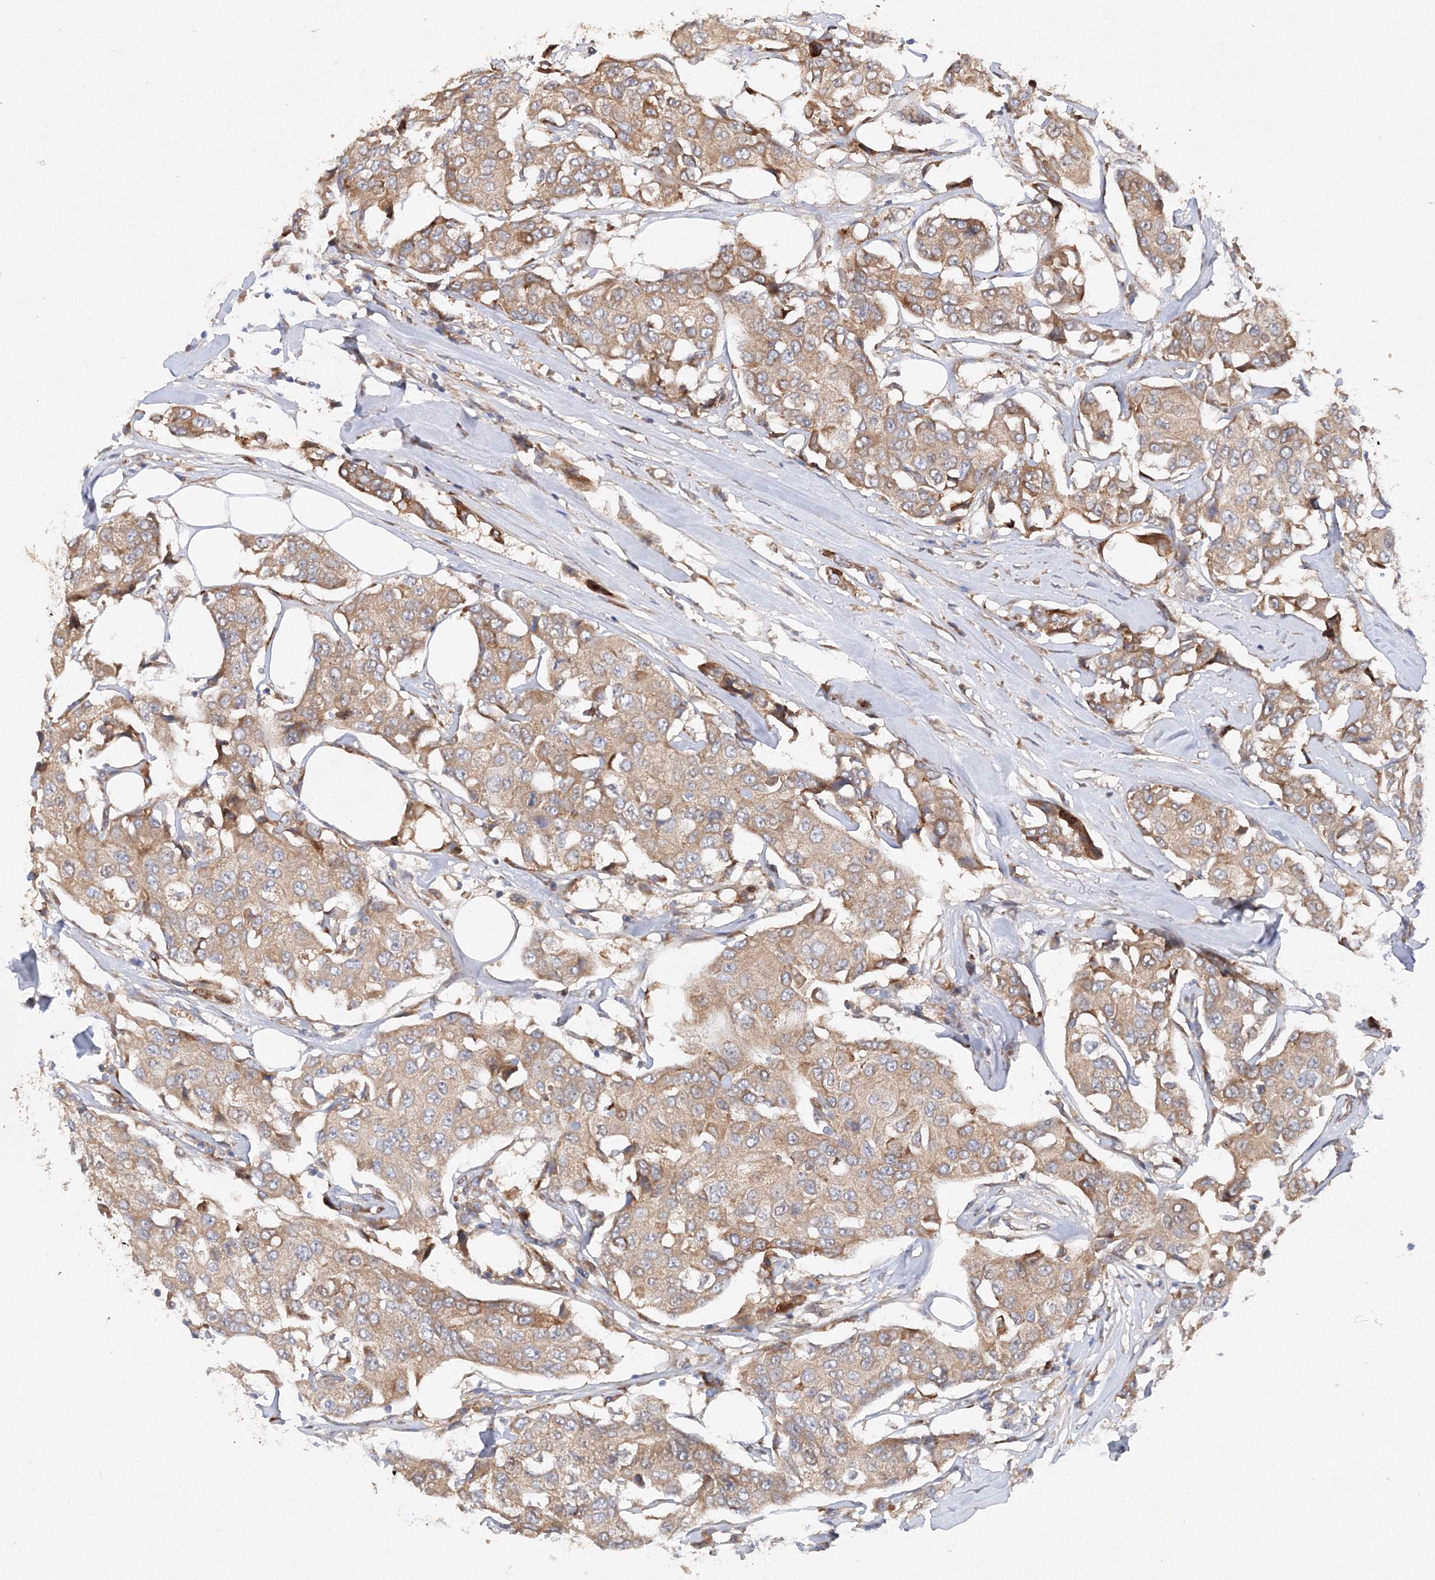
{"staining": {"intensity": "moderate", "quantity": ">75%", "location": "cytoplasmic/membranous"}, "tissue": "breast cancer", "cell_type": "Tumor cells", "image_type": "cancer", "snomed": [{"axis": "morphology", "description": "Duct carcinoma"}, {"axis": "topography", "description": "Breast"}], "caption": "Moderate cytoplasmic/membranous protein staining is identified in approximately >75% of tumor cells in breast cancer.", "gene": "SLC36A1", "patient": {"sex": "female", "age": 80}}